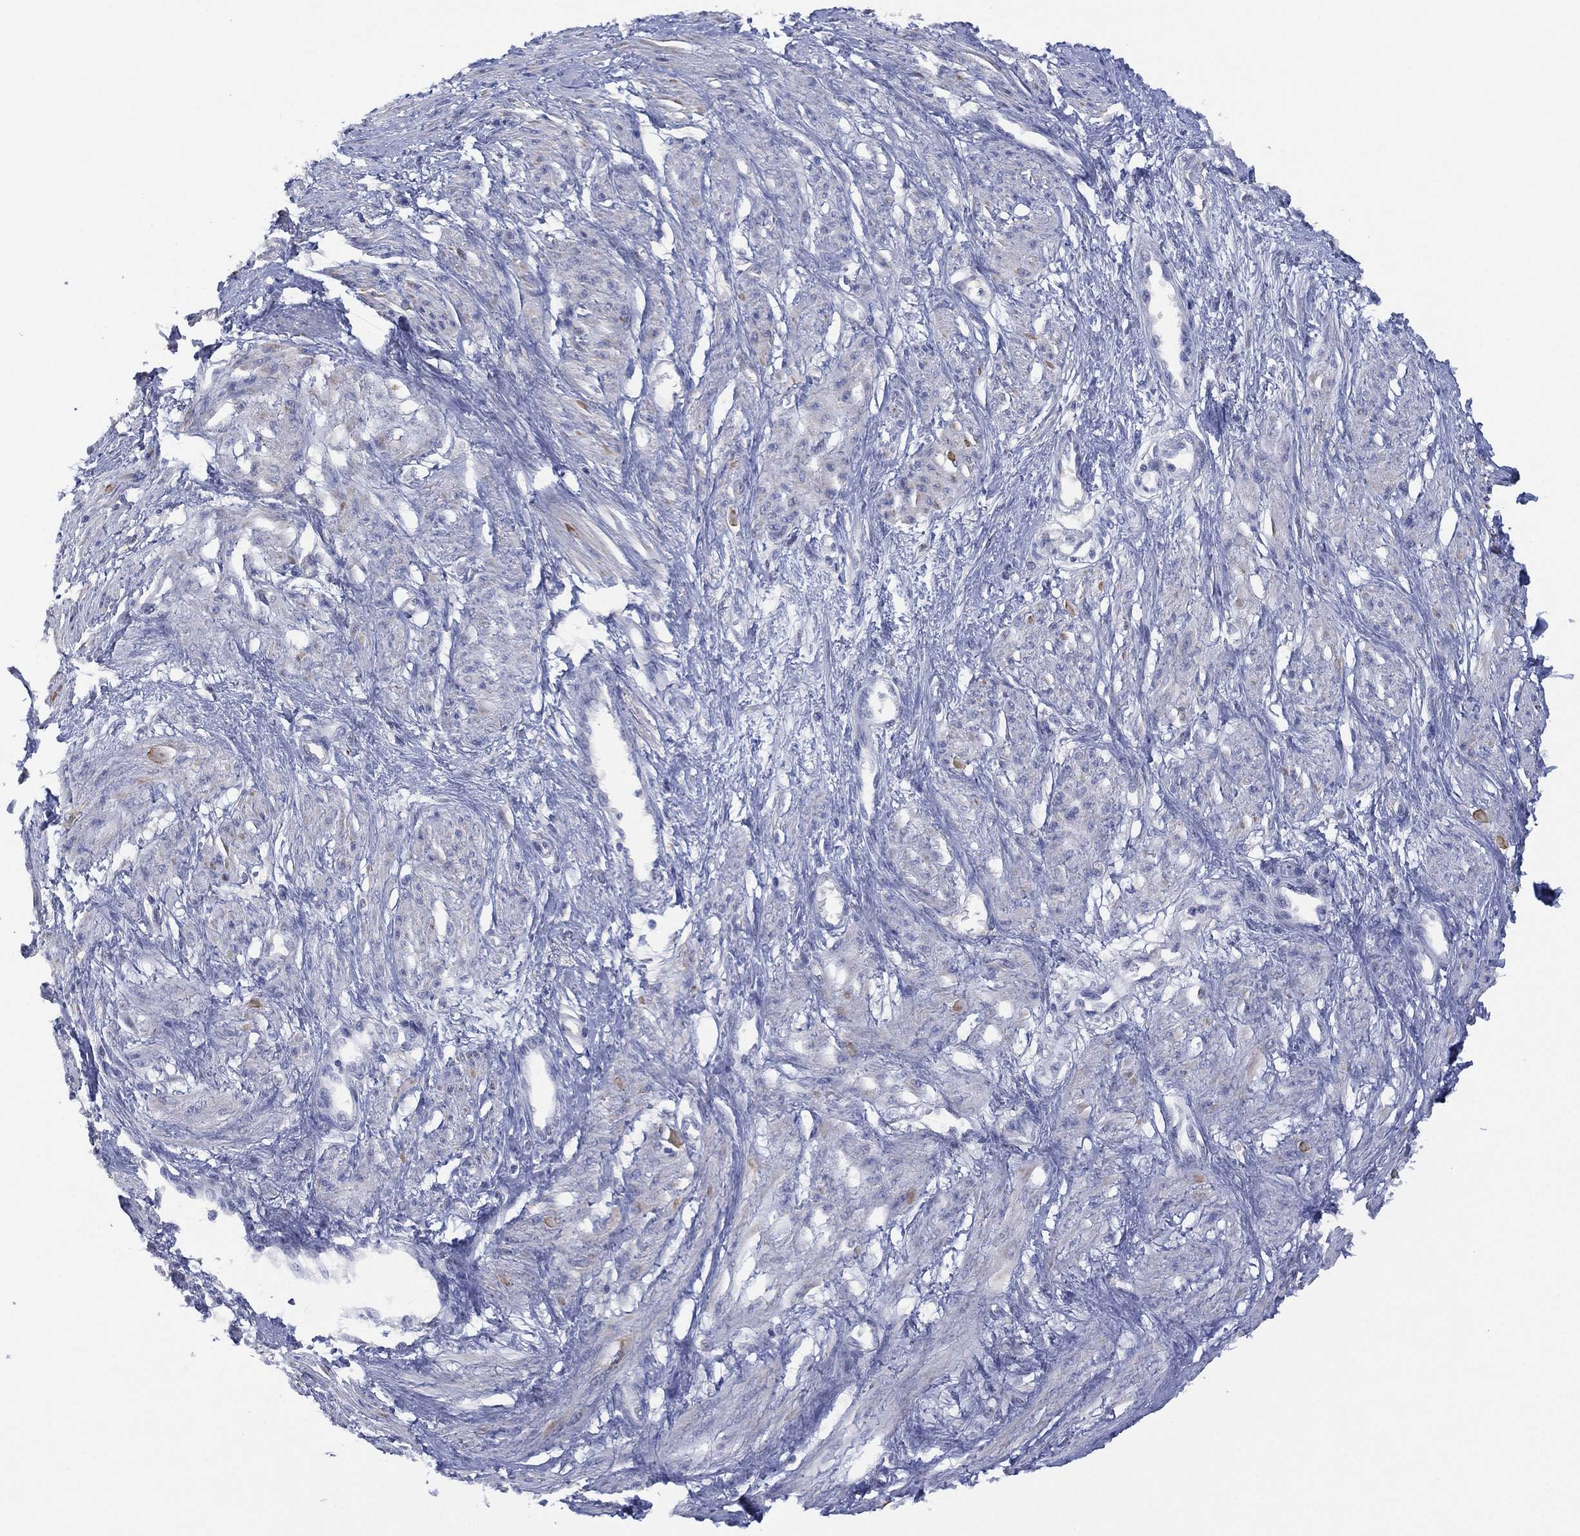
{"staining": {"intensity": "negative", "quantity": "none", "location": "none"}, "tissue": "smooth muscle", "cell_type": "Smooth muscle cells", "image_type": "normal", "snomed": [{"axis": "morphology", "description": "Normal tissue, NOS"}, {"axis": "topography", "description": "Smooth muscle"}, {"axis": "topography", "description": "Uterus"}], "caption": "The immunohistochemistry (IHC) image has no significant expression in smooth muscle cells of smooth muscle.", "gene": "DDAH1", "patient": {"sex": "female", "age": 39}}